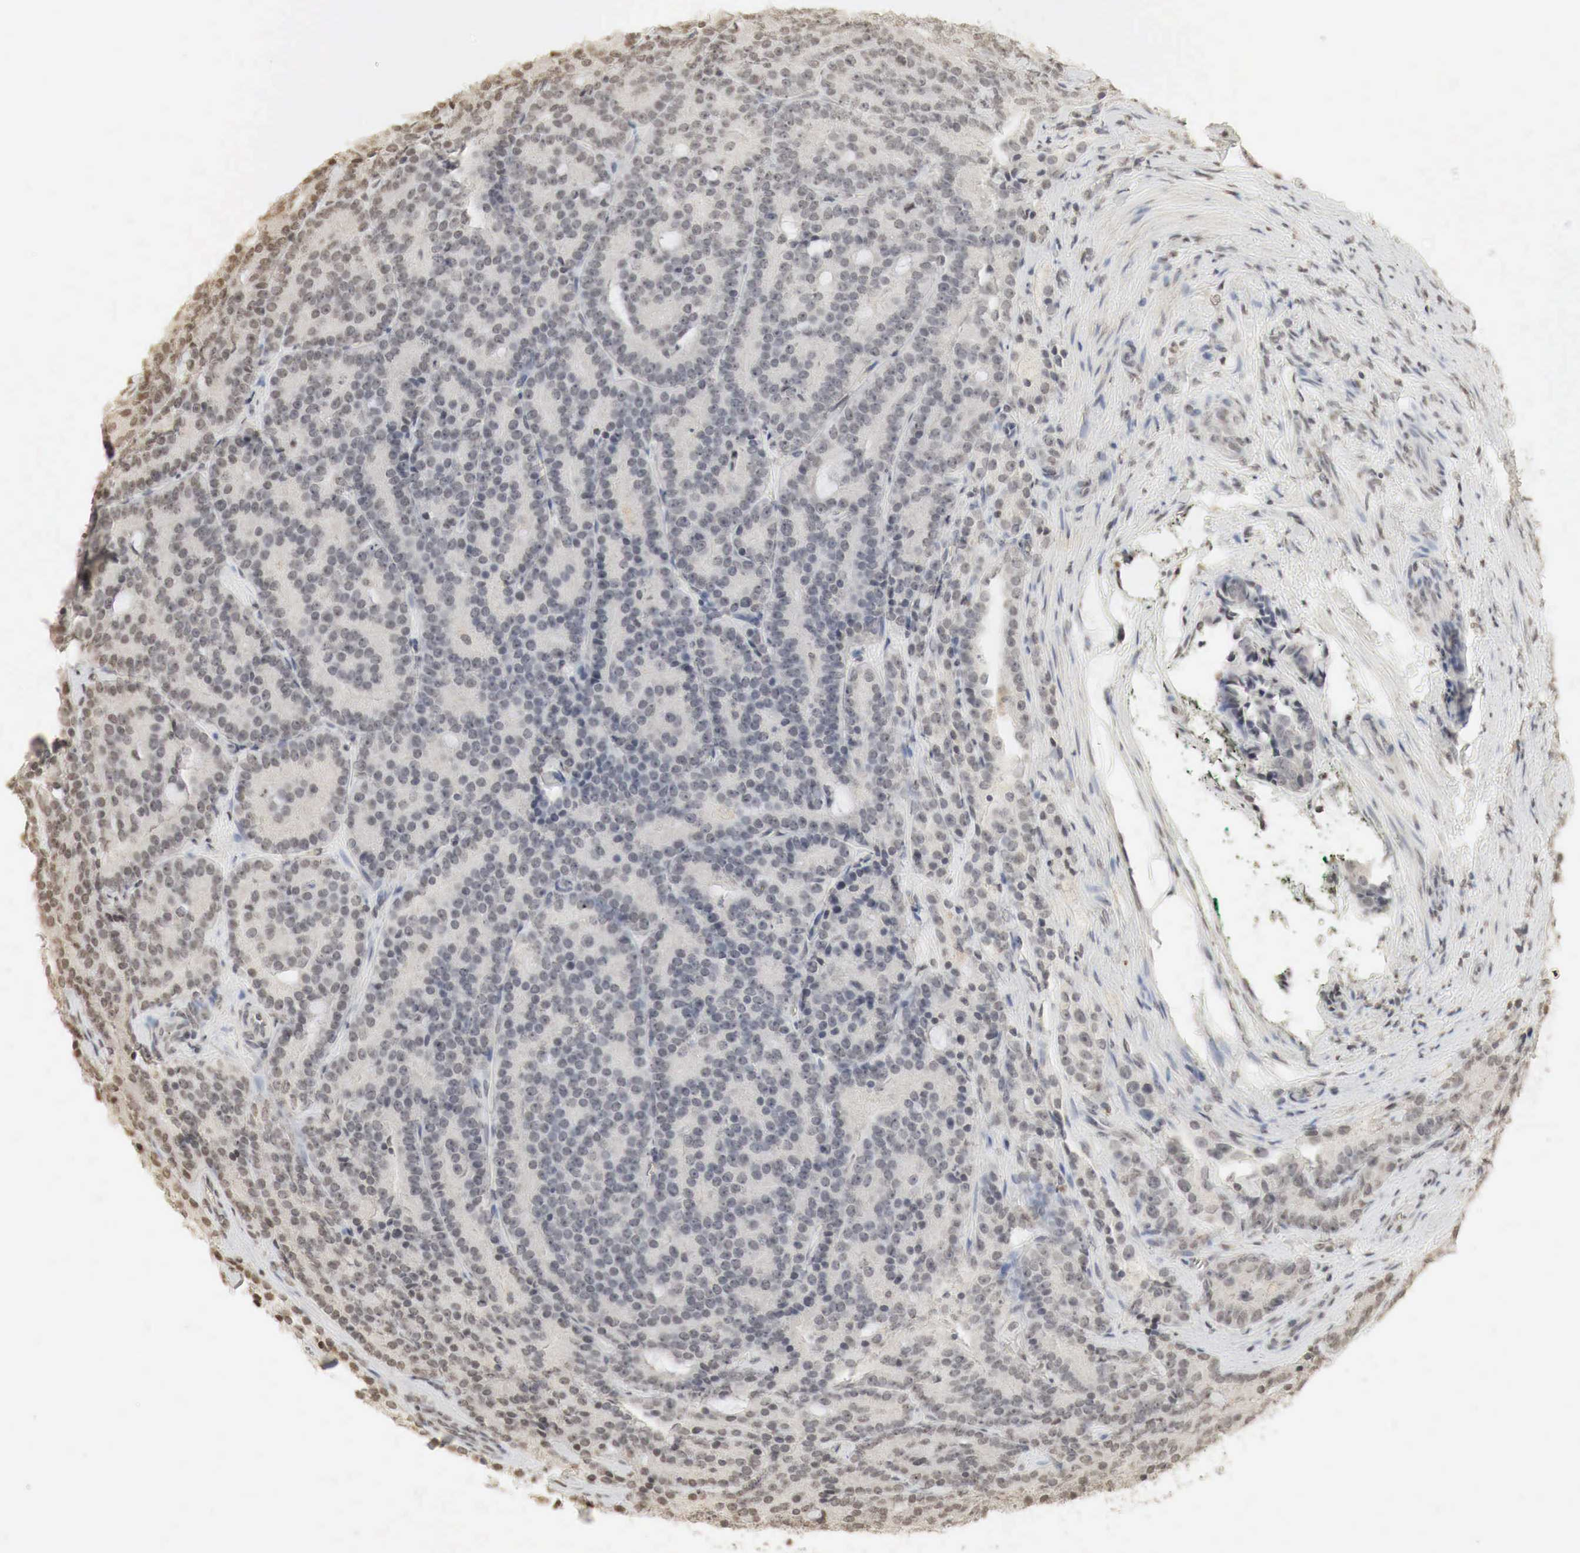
{"staining": {"intensity": "negative", "quantity": "none", "location": "none"}, "tissue": "prostate cancer", "cell_type": "Tumor cells", "image_type": "cancer", "snomed": [{"axis": "morphology", "description": "Adenocarcinoma, Medium grade"}, {"axis": "topography", "description": "Prostate"}], "caption": "Histopathology image shows no significant protein expression in tumor cells of prostate cancer.", "gene": "ERBB4", "patient": {"sex": "male", "age": 65}}